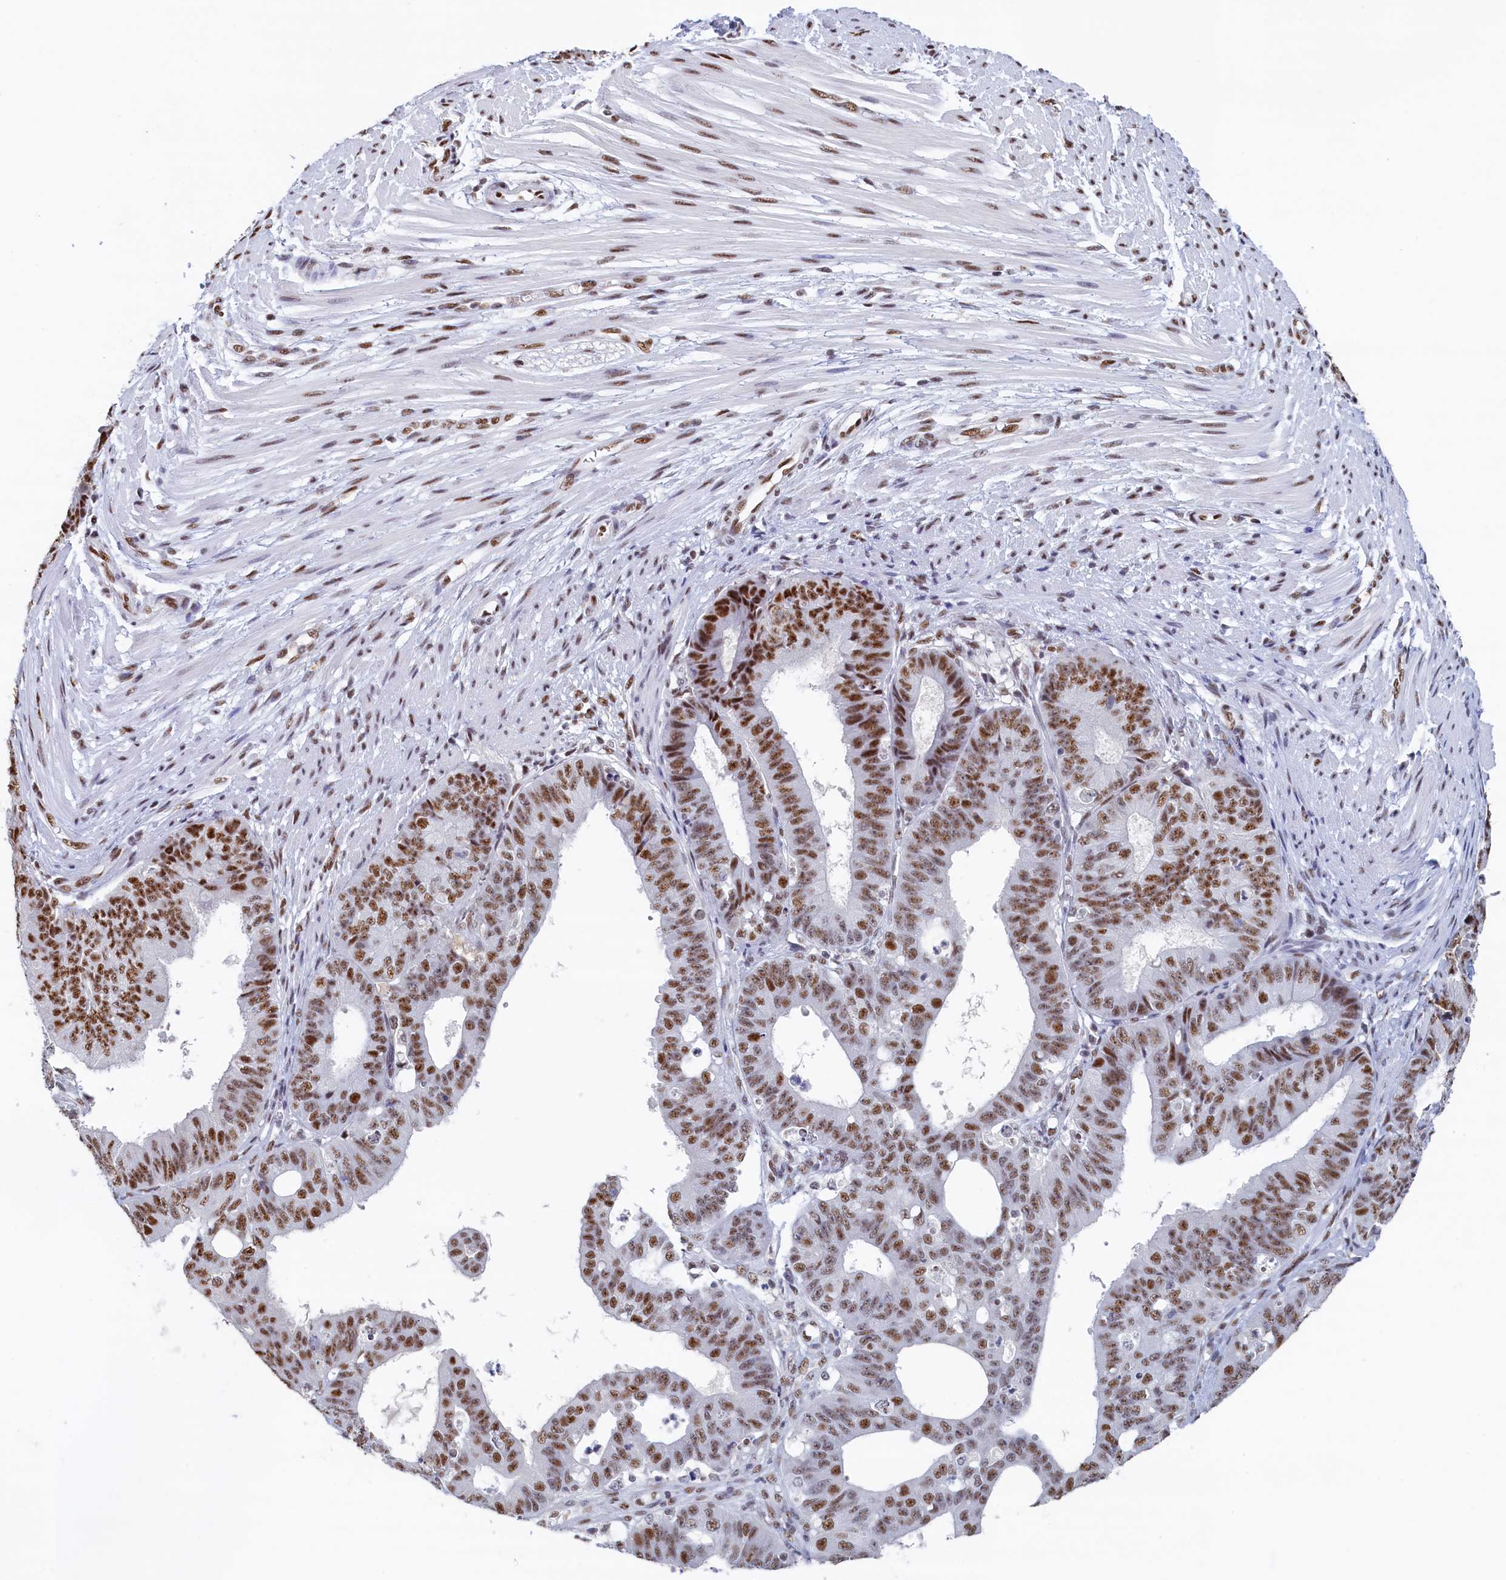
{"staining": {"intensity": "strong", "quantity": "25%-75%", "location": "nuclear"}, "tissue": "ovarian cancer", "cell_type": "Tumor cells", "image_type": "cancer", "snomed": [{"axis": "morphology", "description": "Carcinoma, endometroid"}, {"axis": "topography", "description": "Appendix"}, {"axis": "topography", "description": "Ovary"}], "caption": "Immunohistochemical staining of human endometroid carcinoma (ovarian) demonstrates strong nuclear protein positivity in about 25%-75% of tumor cells.", "gene": "MOSPD3", "patient": {"sex": "female", "age": 42}}